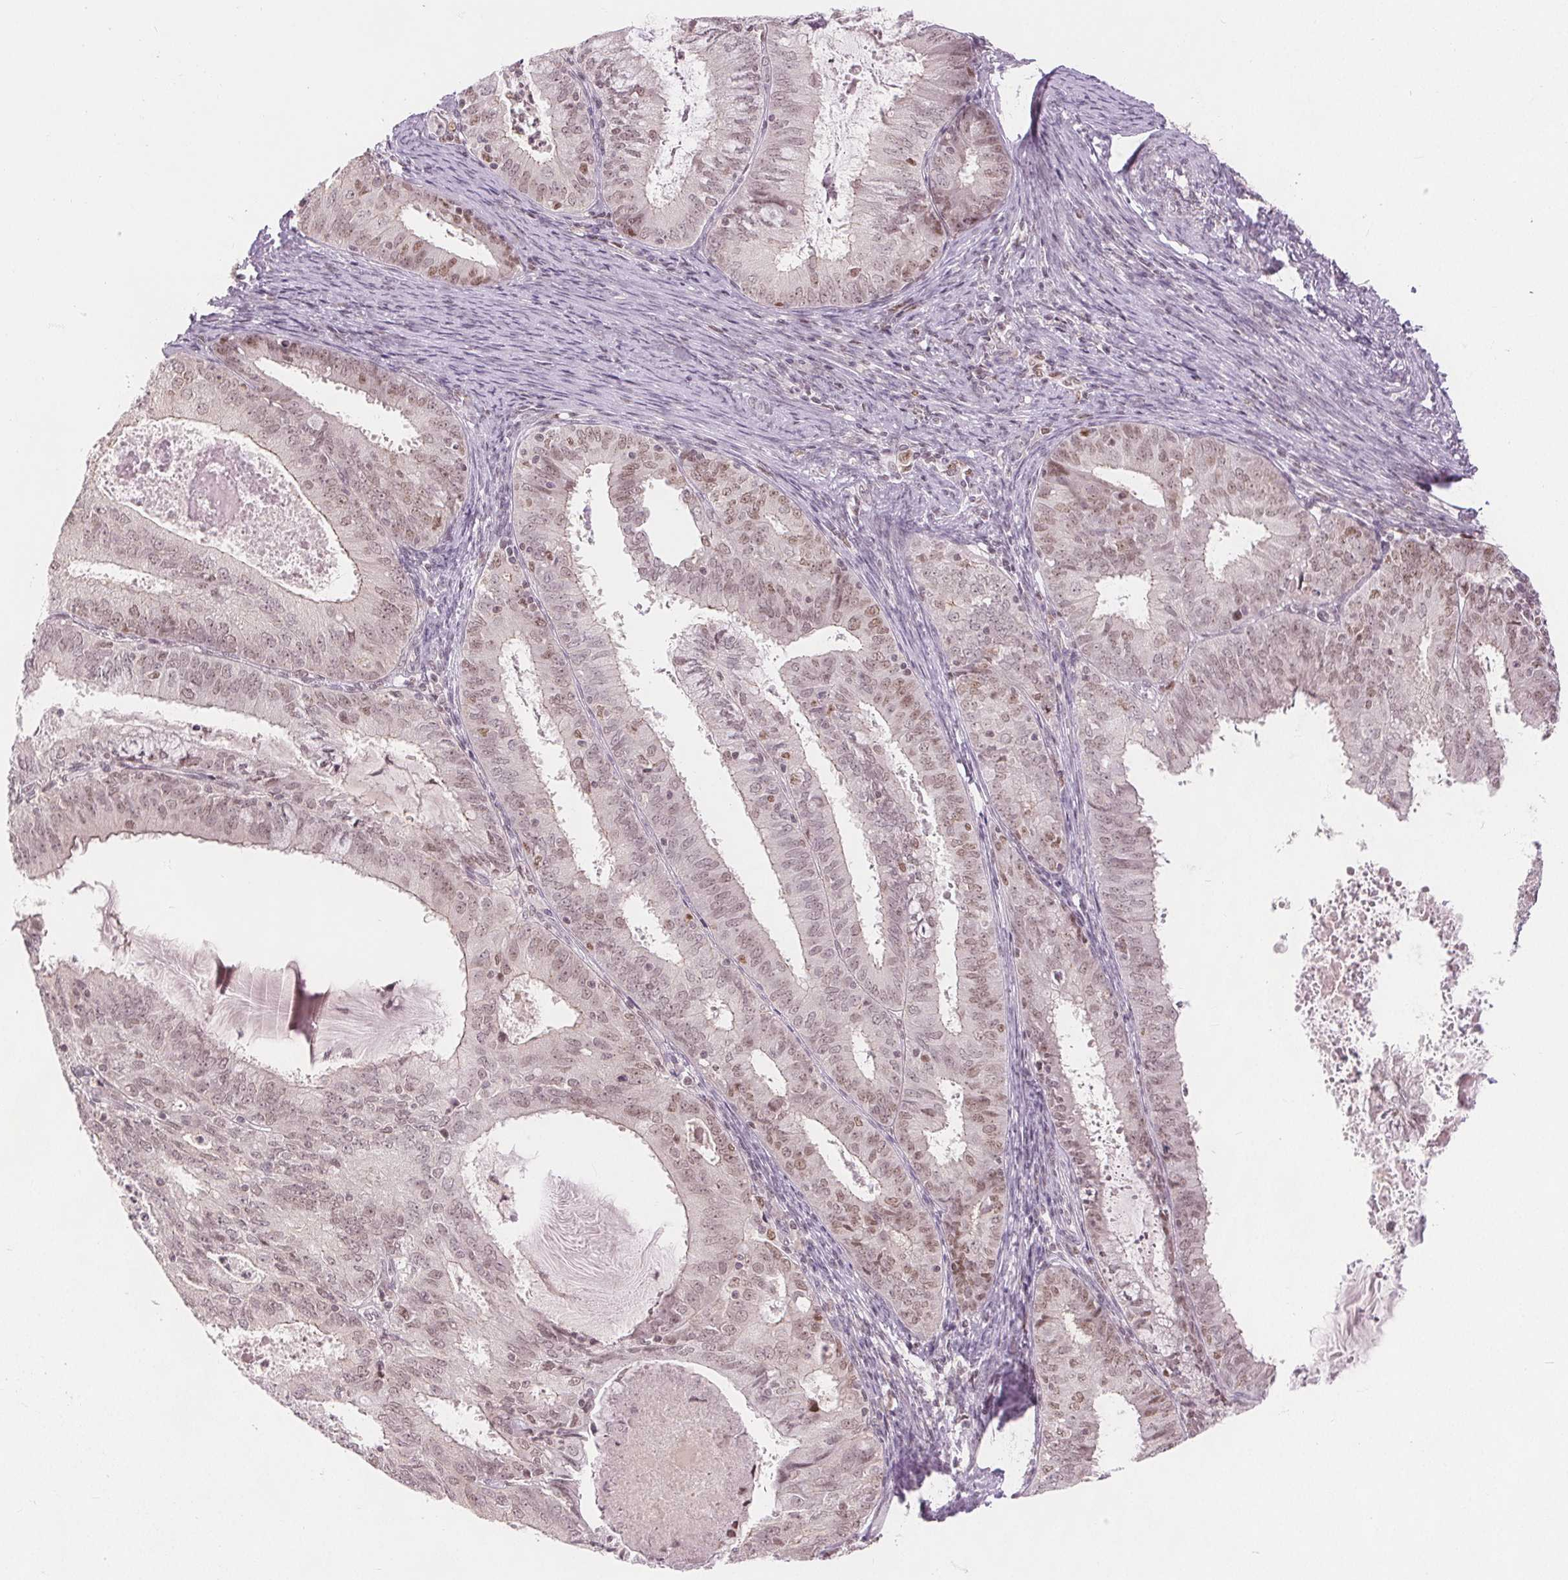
{"staining": {"intensity": "weak", "quantity": ">75%", "location": "nuclear"}, "tissue": "endometrial cancer", "cell_type": "Tumor cells", "image_type": "cancer", "snomed": [{"axis": "morphology", "description": "Adenocarcinoma, NOS"}, {"axis": "topography", "description": "Endometrium"}], "caption": "Brown immunohistochemical staining in endometrial adenocarcinoma demonstrates weak nuclear positivity in approximately >75% of tumor cells. (DAB (3,3'-diaminobenzidine) IHC, brown staining for protein, blue staining for nuclei).", "gene": "DEK", "patient": {"sex": "female", "age": 57}}